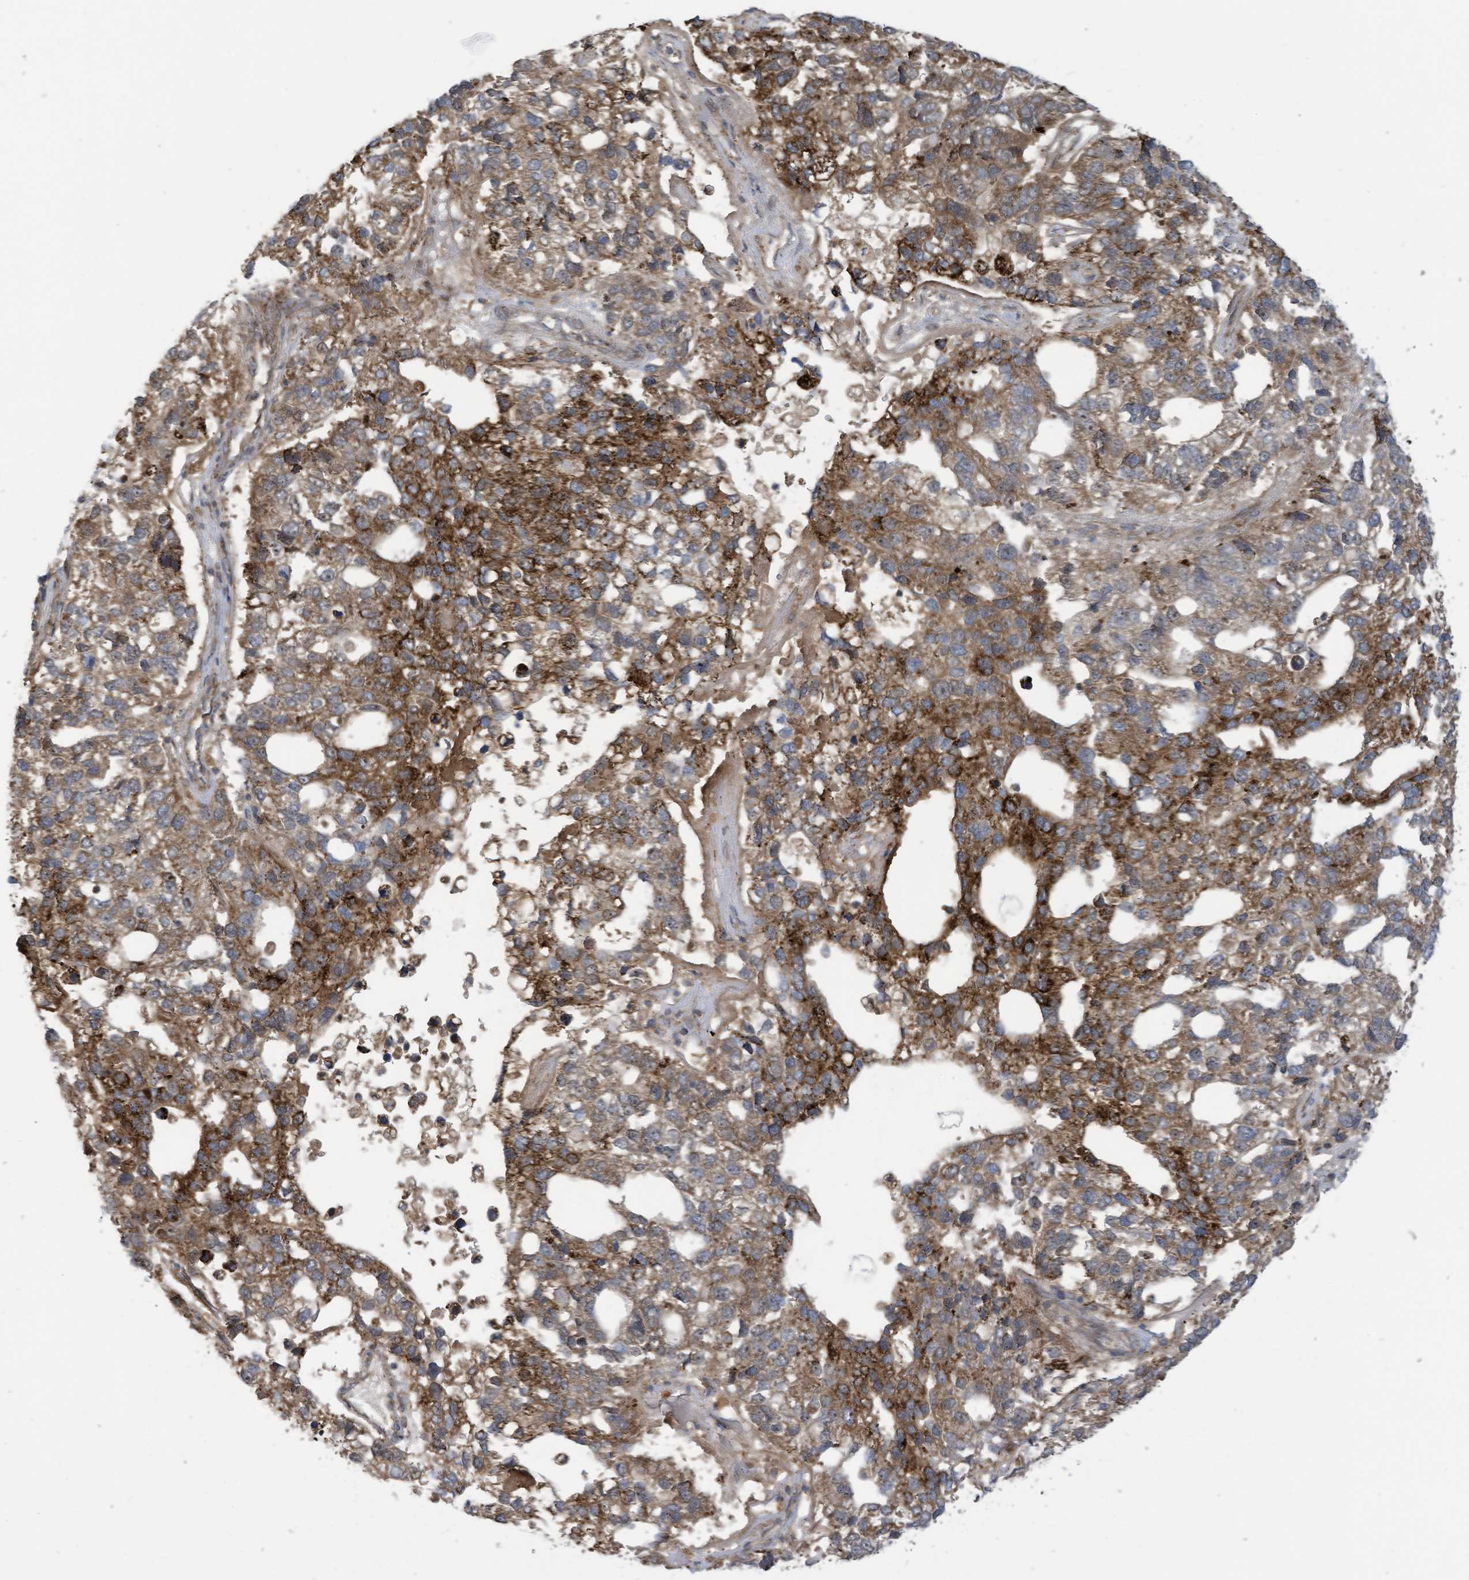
{"staining": {"intensity": "moderate", "quantity": ">75%", "location": "cytoplasmic/membranous"}, "tissue": "pancreatic cancer", "cell_type": "Tumor cells", "image_type": "cancer", "snomed": [{"axis": "morphology", "description": "Adenocarcinoma, NOS"}, {"axis": "topography", "description": "Pancreas"}], "caption": "Pancreatic adenocarcinoma stained with a protein marker displays moderate staining in tumor cells.", "gene": "COX10", "patient": {"sex": "female", "age": 61}}